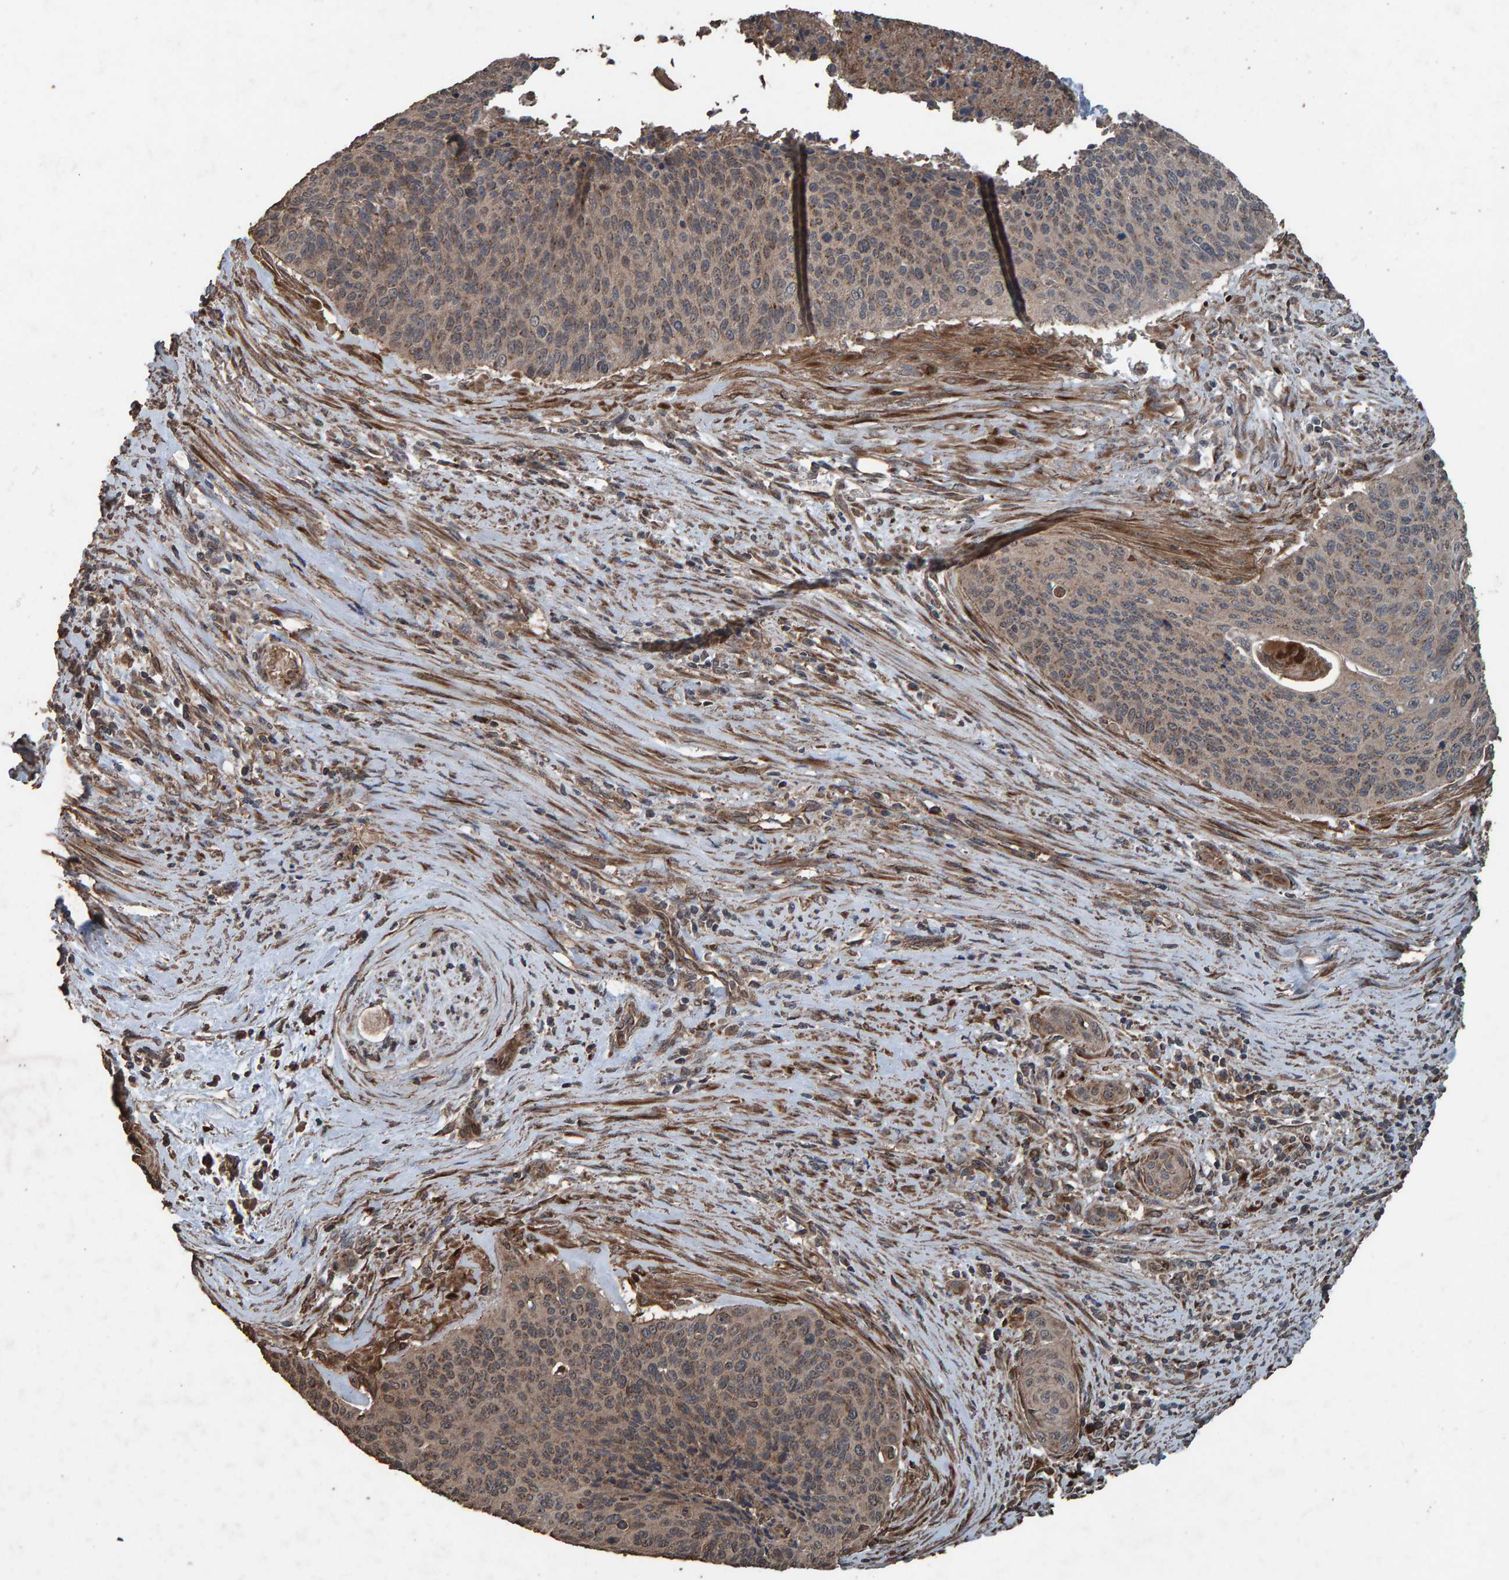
{"staining": {"intensity": "moderate", "quantity": ">75%", "location": "cytoplasmic/membranous"}, "tissue": "cervical cancer", "cell_type": "Tumor cells", "image_type": "cancer", "snomed": [{"axis": "morphology", "description": "Squamous cell carcinoma, NOS"}, {"axis": "topography", "description": "Cervix"}], "caption": "A micrograph of human cervical squamous cell carcinoma stained for a protein reveals moderate cytoplasmic/membranous brown staining in tumor cells. Using DAB (brown) and hematoxylin (blue) stains, captured at high magnification using brightfield microscopy.", "gene": "DUS1L", "patient": {"sex": "female", "age": 55}}